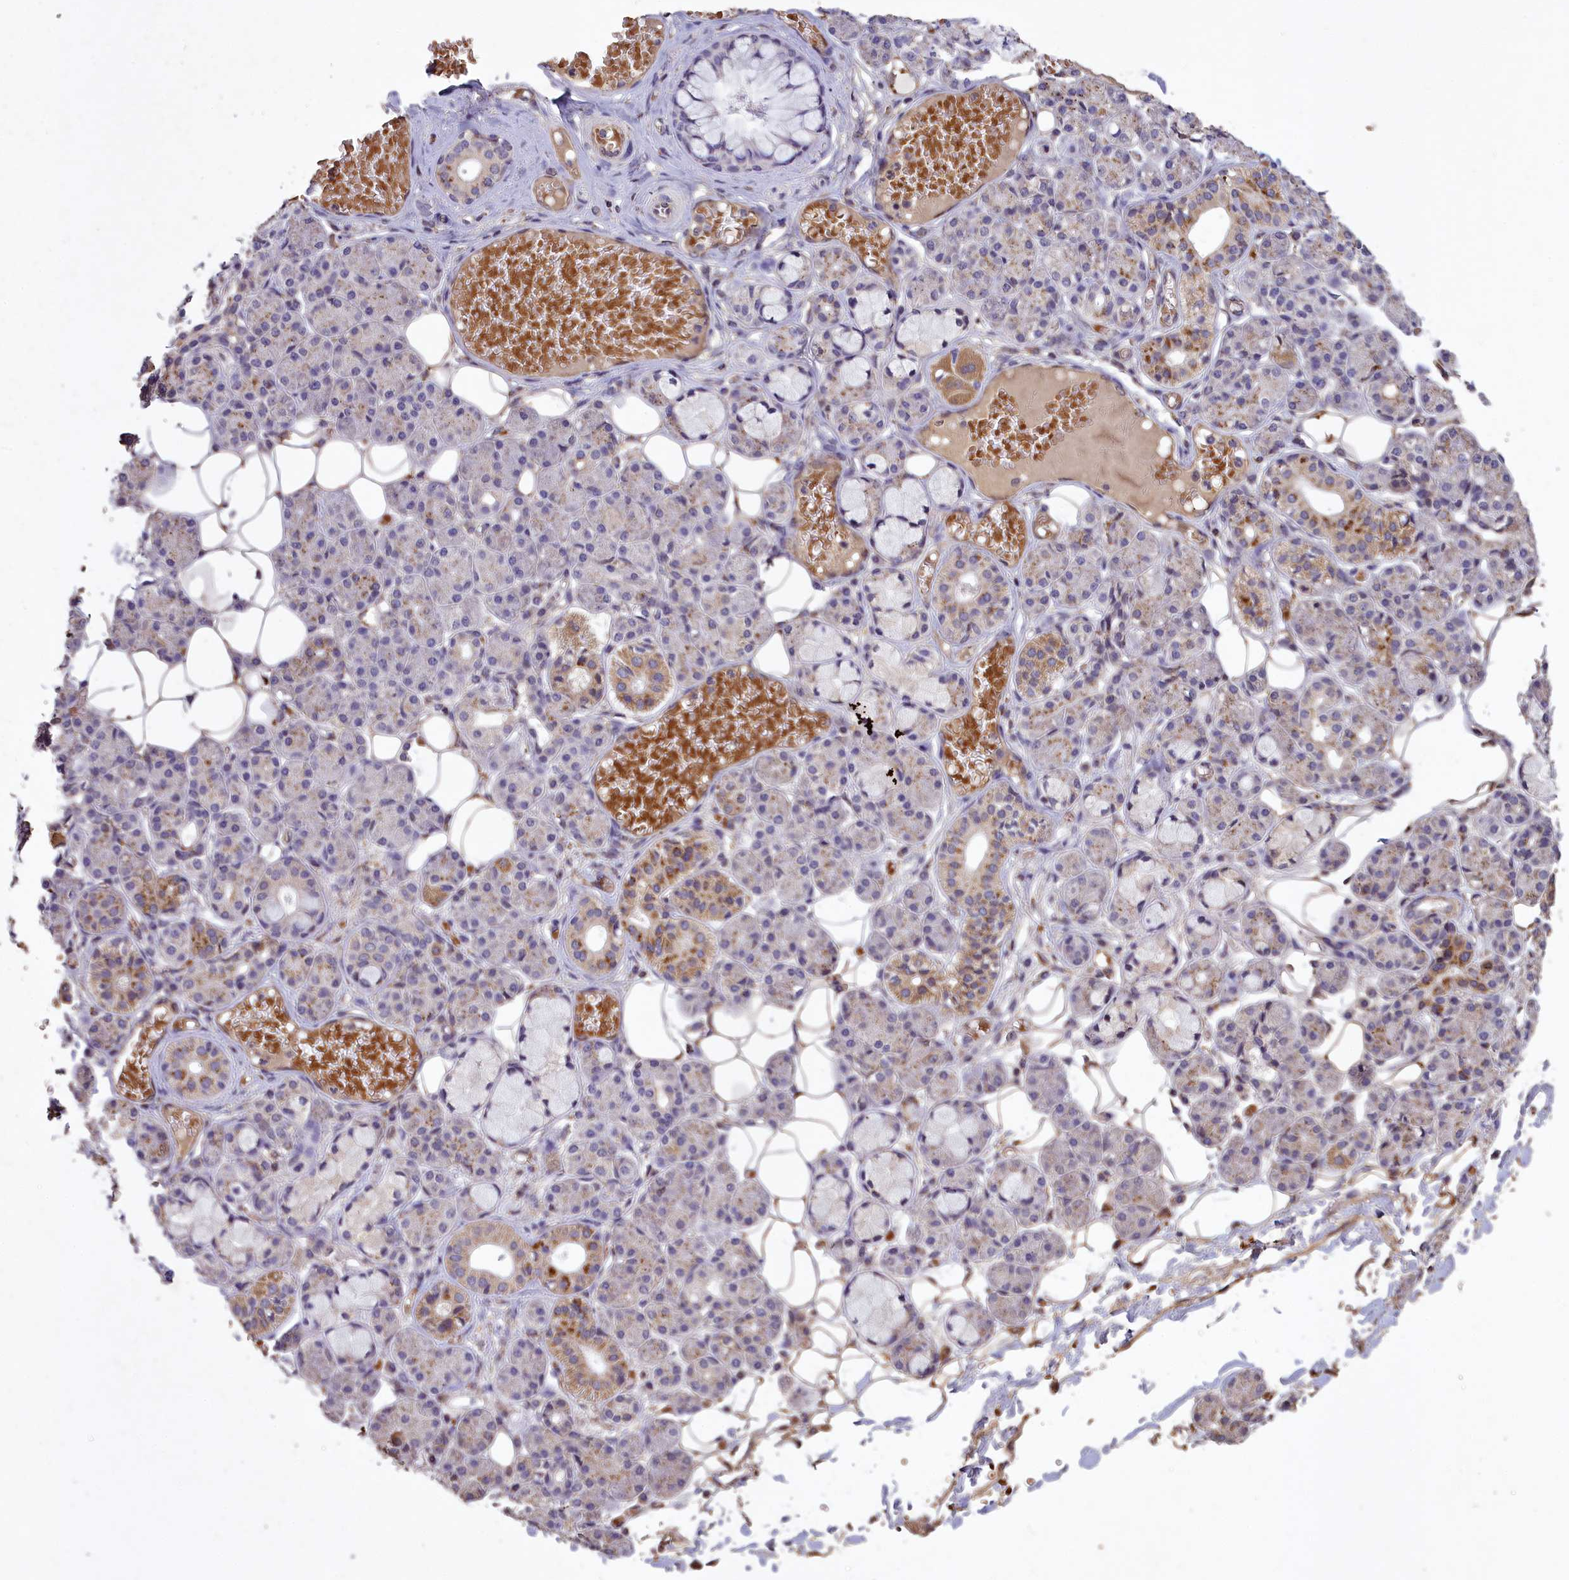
{"staining": {"intensity": "weak", "quantity": "<25%", "location": "cytoplasmic/membranous"}, "tissue": "salivary gland", "cell_type": "Glandular cells", "image_type": "normal", "snomed": [{"axis": "morphology", "description": "Normal tissue, NOS"}, {"axis": "topography", "description": "Salivary gland"}], "caption": "IHC of normal salivary gland demonstrates no positivity in glandular cells.", "gene": "CLRN2", "patient": {"sex": "male", "age": 63}}